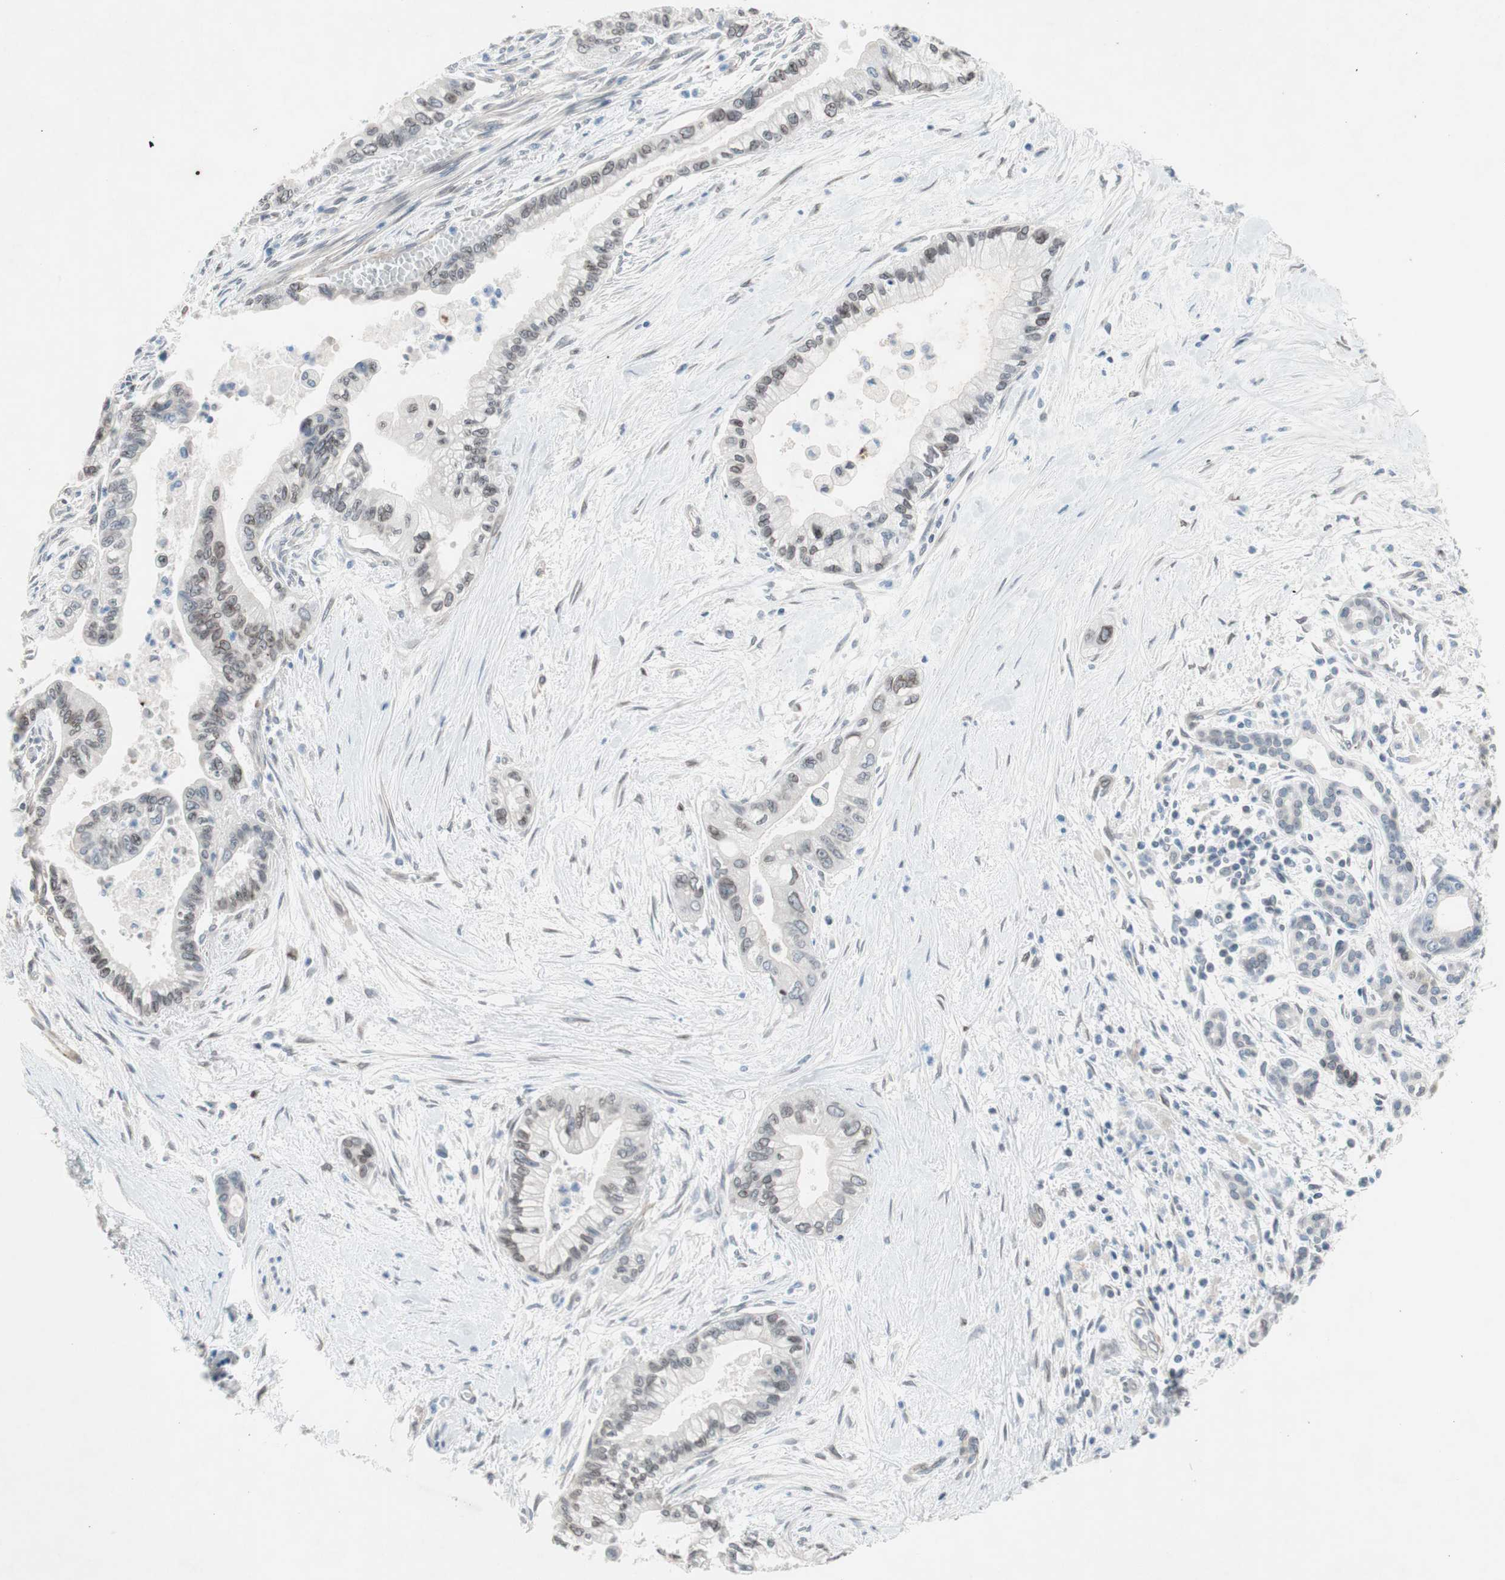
{"staining": {"intensity": "weak", "quantity": "25%-75%", "location": "cytoplasmic/membranous,nuclear"}, "tissue": "pancreatic cancer", "cell_type": "Tumor cells", "image_type": "cancer", "snomed": [{"axis": "morphology", "description": "Adenocarcinoma, NOS"}, {"axis": "topography", "description": "Pancreas"}], "caption": "Immunohistochemistry (IHC) micrograph of neoplastic tissue: human adenocarcinoma (pancreatic) stained using immunohistochemistry (IHC) displays low levels of weak protein expression localized specifically in the cytoplasmic/membranous and nuclear of tumor cells, appearing as a cytoplasmic/membranous and nuclear brown color.", "gene": "ARNT2", "patient": {"sex": "male", "age": 70}}